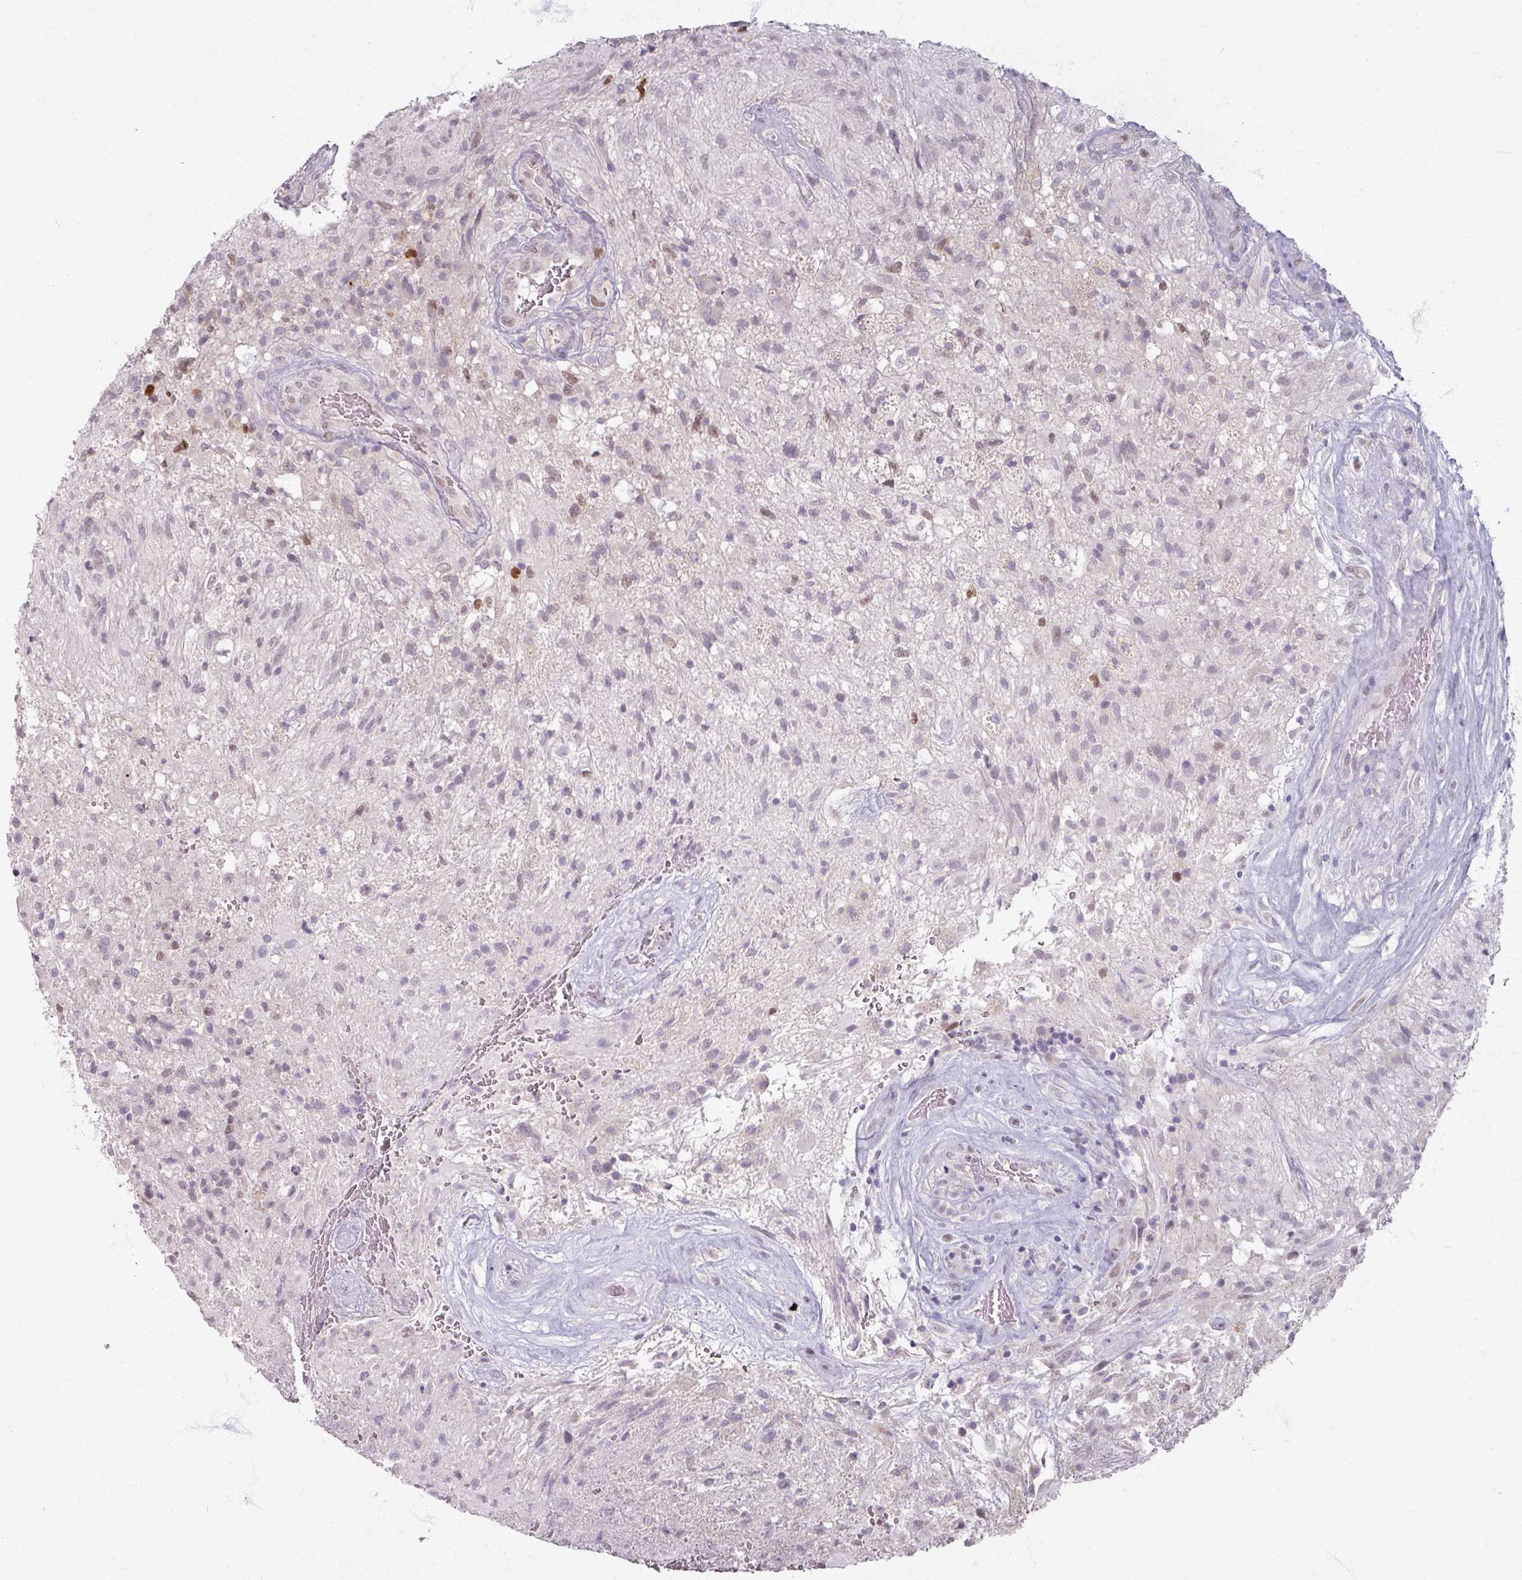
{"staining": {"intensity": "moderate", "quantity": "<25%", "location": "nuclear"}, "tissue": "glioma", "cell_type": "Tumor cells", "image_type": "cancer", "snomed": [{"axis": "morphology", "description": "Glioma, malignant, High grade"}, {"axis": "topography", "description": "Brain"}], "caption": "Human glioma stained for a protein (brown) shows moderate nuclear positive expression in about <25% of tumor cells.", "gene": "SOX11", "patient": {"sex": "male", "age": 56}}